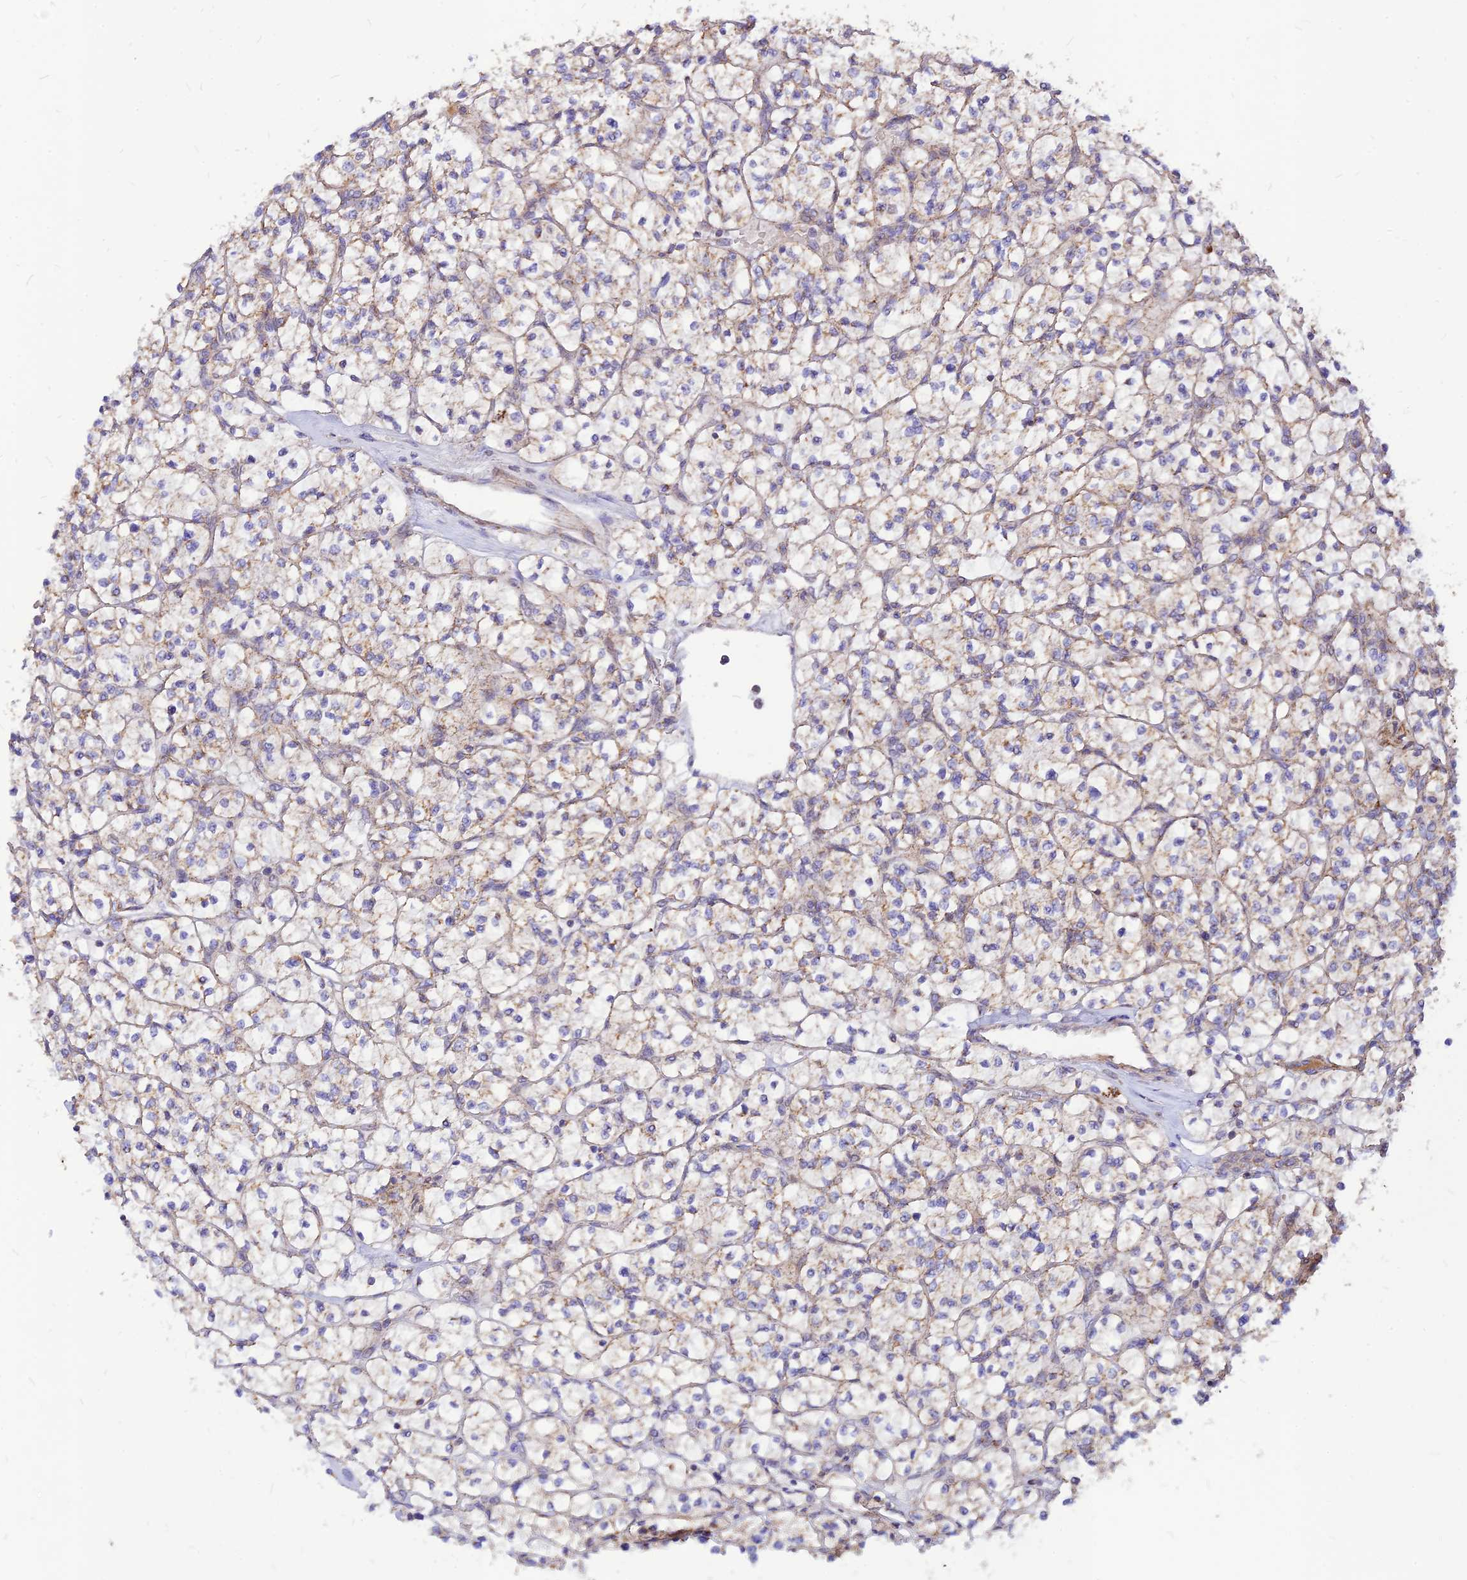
{"staining": {"intensity": "moderate", "quantity": "<25%", "location": "cytoplasmic/membranous"}, "tissue": "renal cancer", "cell_type": "Tumor cells", "image_type": "cancer", "snomed": [{"axis": "morphology", "description": "Adenocarcinoma, NOS"}, {"axis": "topography", "description": "Kidney"}], "caption": "Immunohistochemical staining of human renal adenocarcinoma shows low levels of moderate cytoplasmic/membranous expression in approximately <25% of tumor cells.", "gene": "ECI1", "patient": {"sex": "female", "age": 64}}